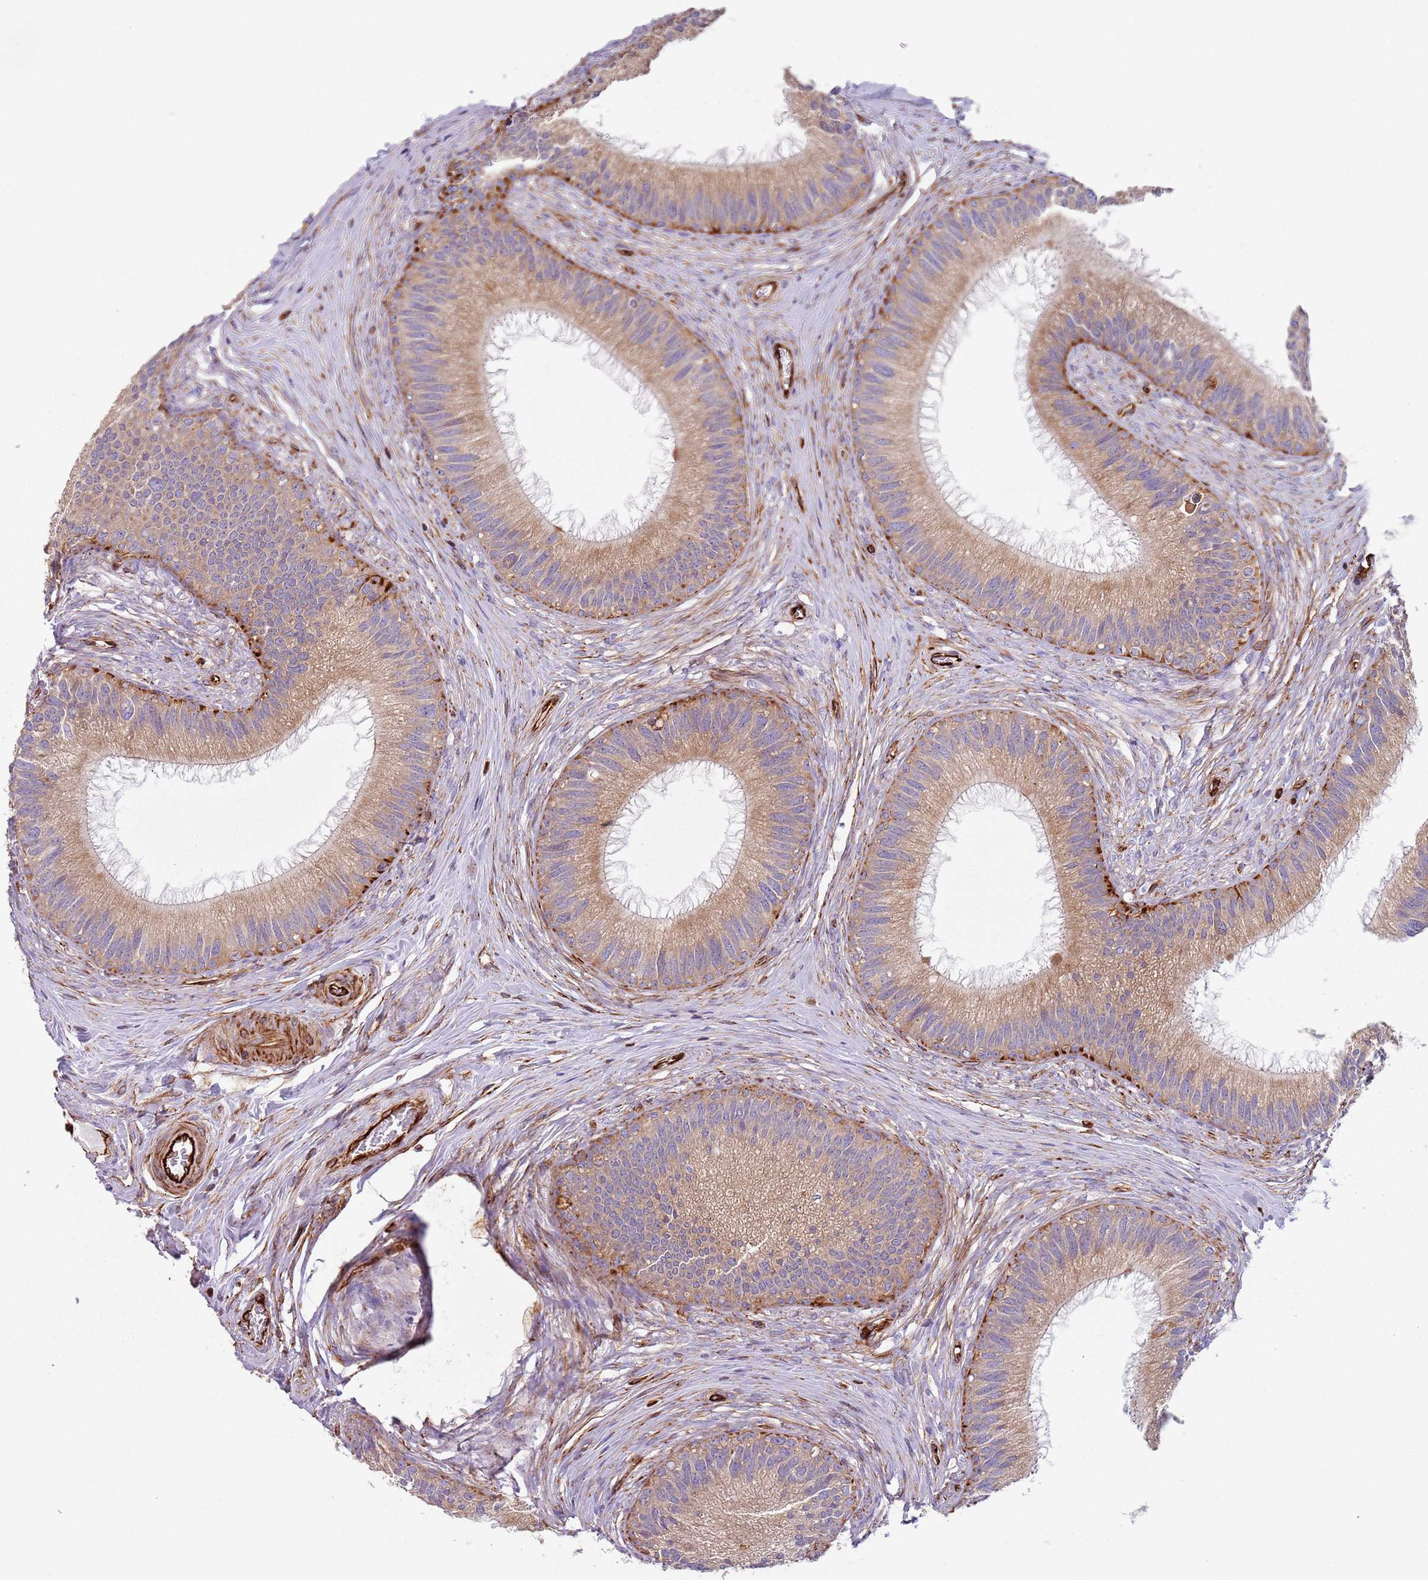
{"staining": {"intensity": "moderate", "quantity": ">75%", "location": "cytoplasmic/membranous"}, "tissue": "epididymis", "cell_type": "Glandular cells", "image_type": "normal", "snomed": [{"axis": "morphology", "description": "Normal tissue, NOS"}, {"axis": "topography", "description": "Epididymis"}], "caption": "Approximately >75% of glandular cells in unremarkable human epididymis show moderate cytoplasmic/membranous protein staining as visualized by brown immunohistochemical staining.", "gene": "SNAPIN", "patient": {"sex": "male", "age": 27}}